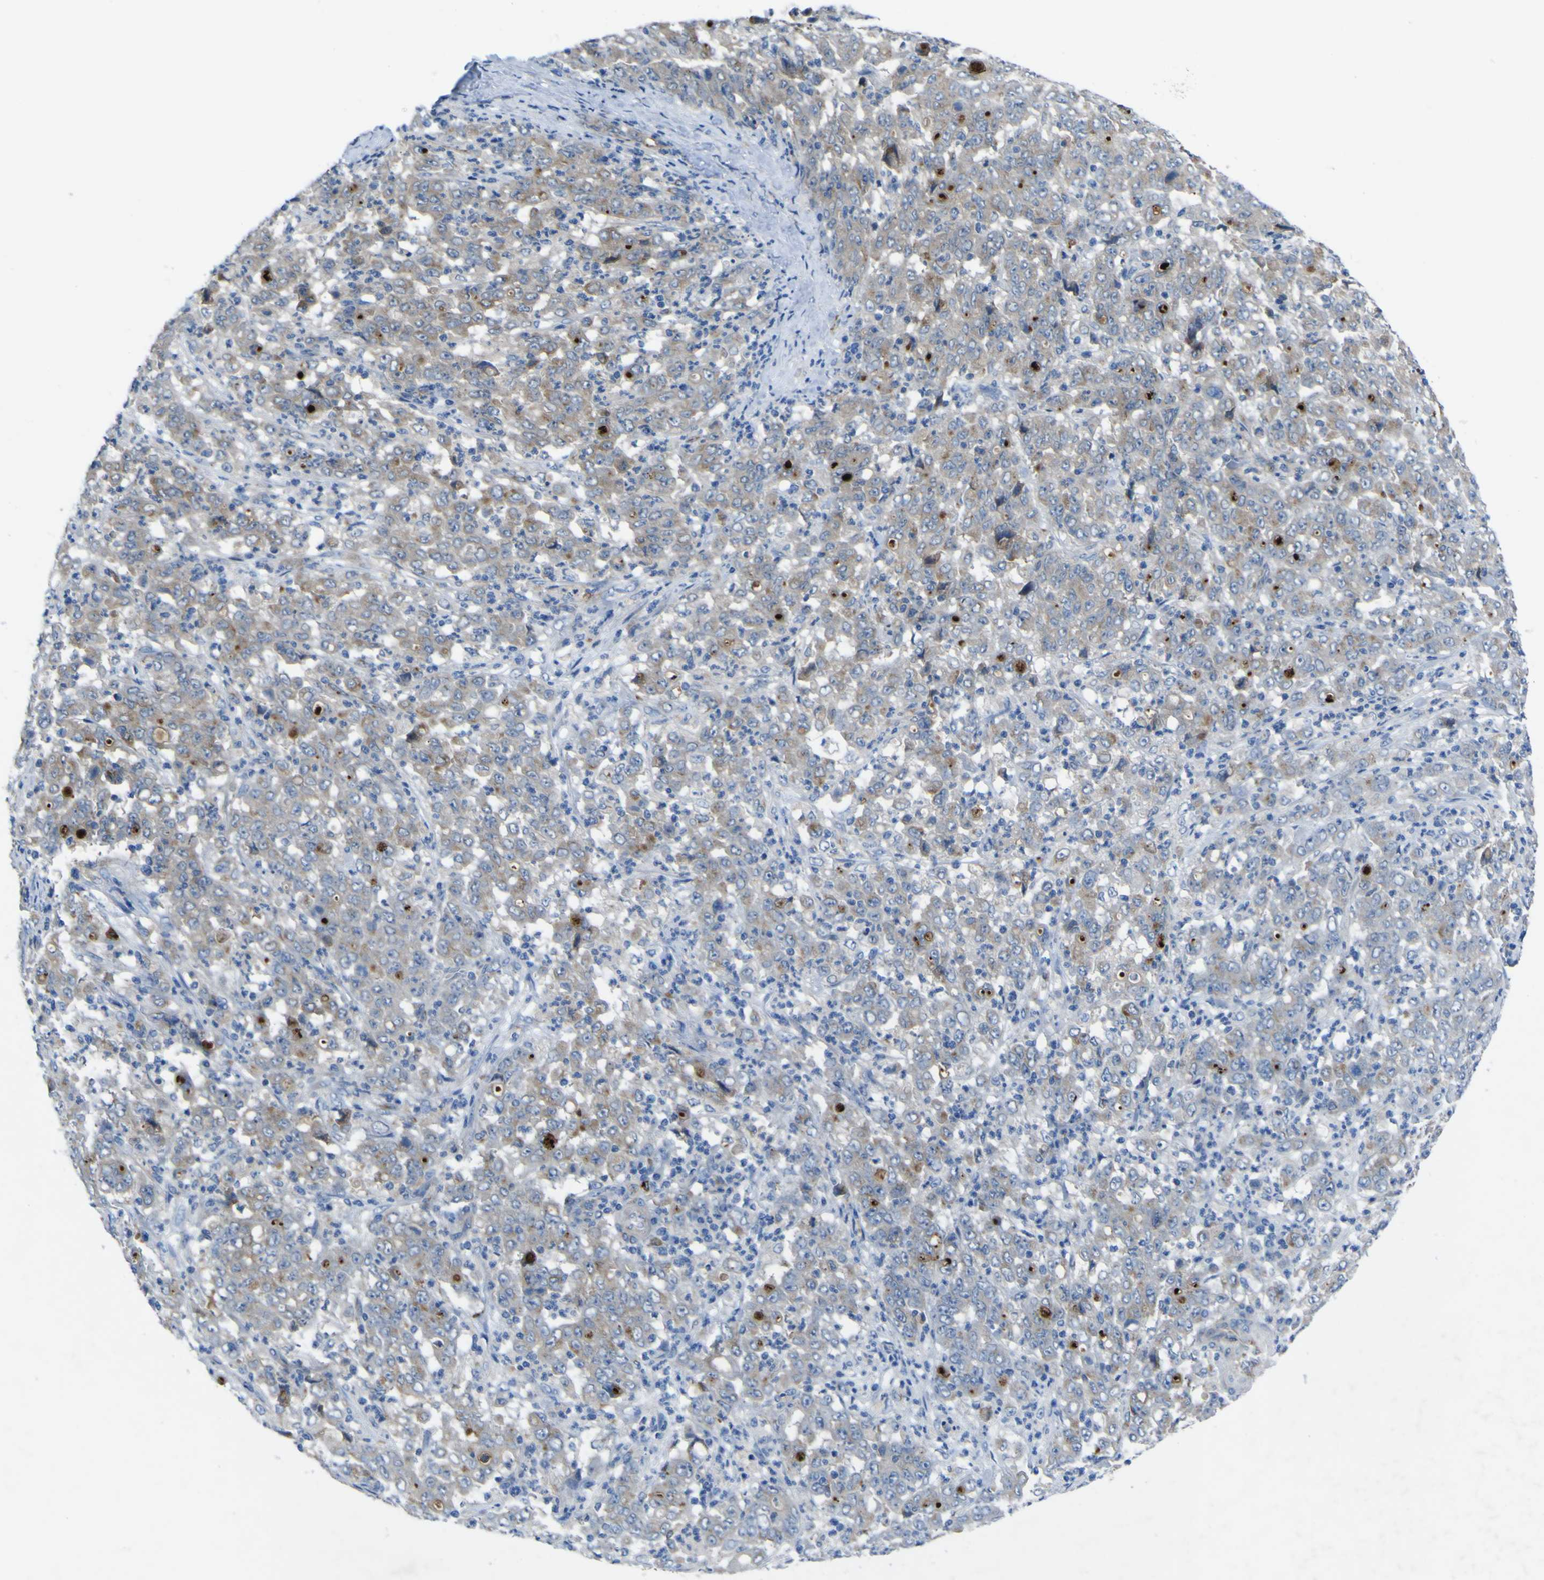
{"staining": {"intensity": "weak", "quantity": "25%-75%", "location": "cytoplasmic/membranous"}, "tissue": "stomach cancer", "cell_type": "Tumor cells", "image_type": "cancer", "snomed": [{"axis": "morphology", "description": "Adenocarcinoma, NOS"}, {"axis": "topography", "description": "Stomach, lower"}], "caption": "Immunohistochemical staining of stomach cancer (adenocarcinoma) reveals low levels of weak cytoplasmic/membranous expression in approximately 25%-75% of tumor cells.", "gene": "CST3", "patient": {"sex": "female", "age": 71}}